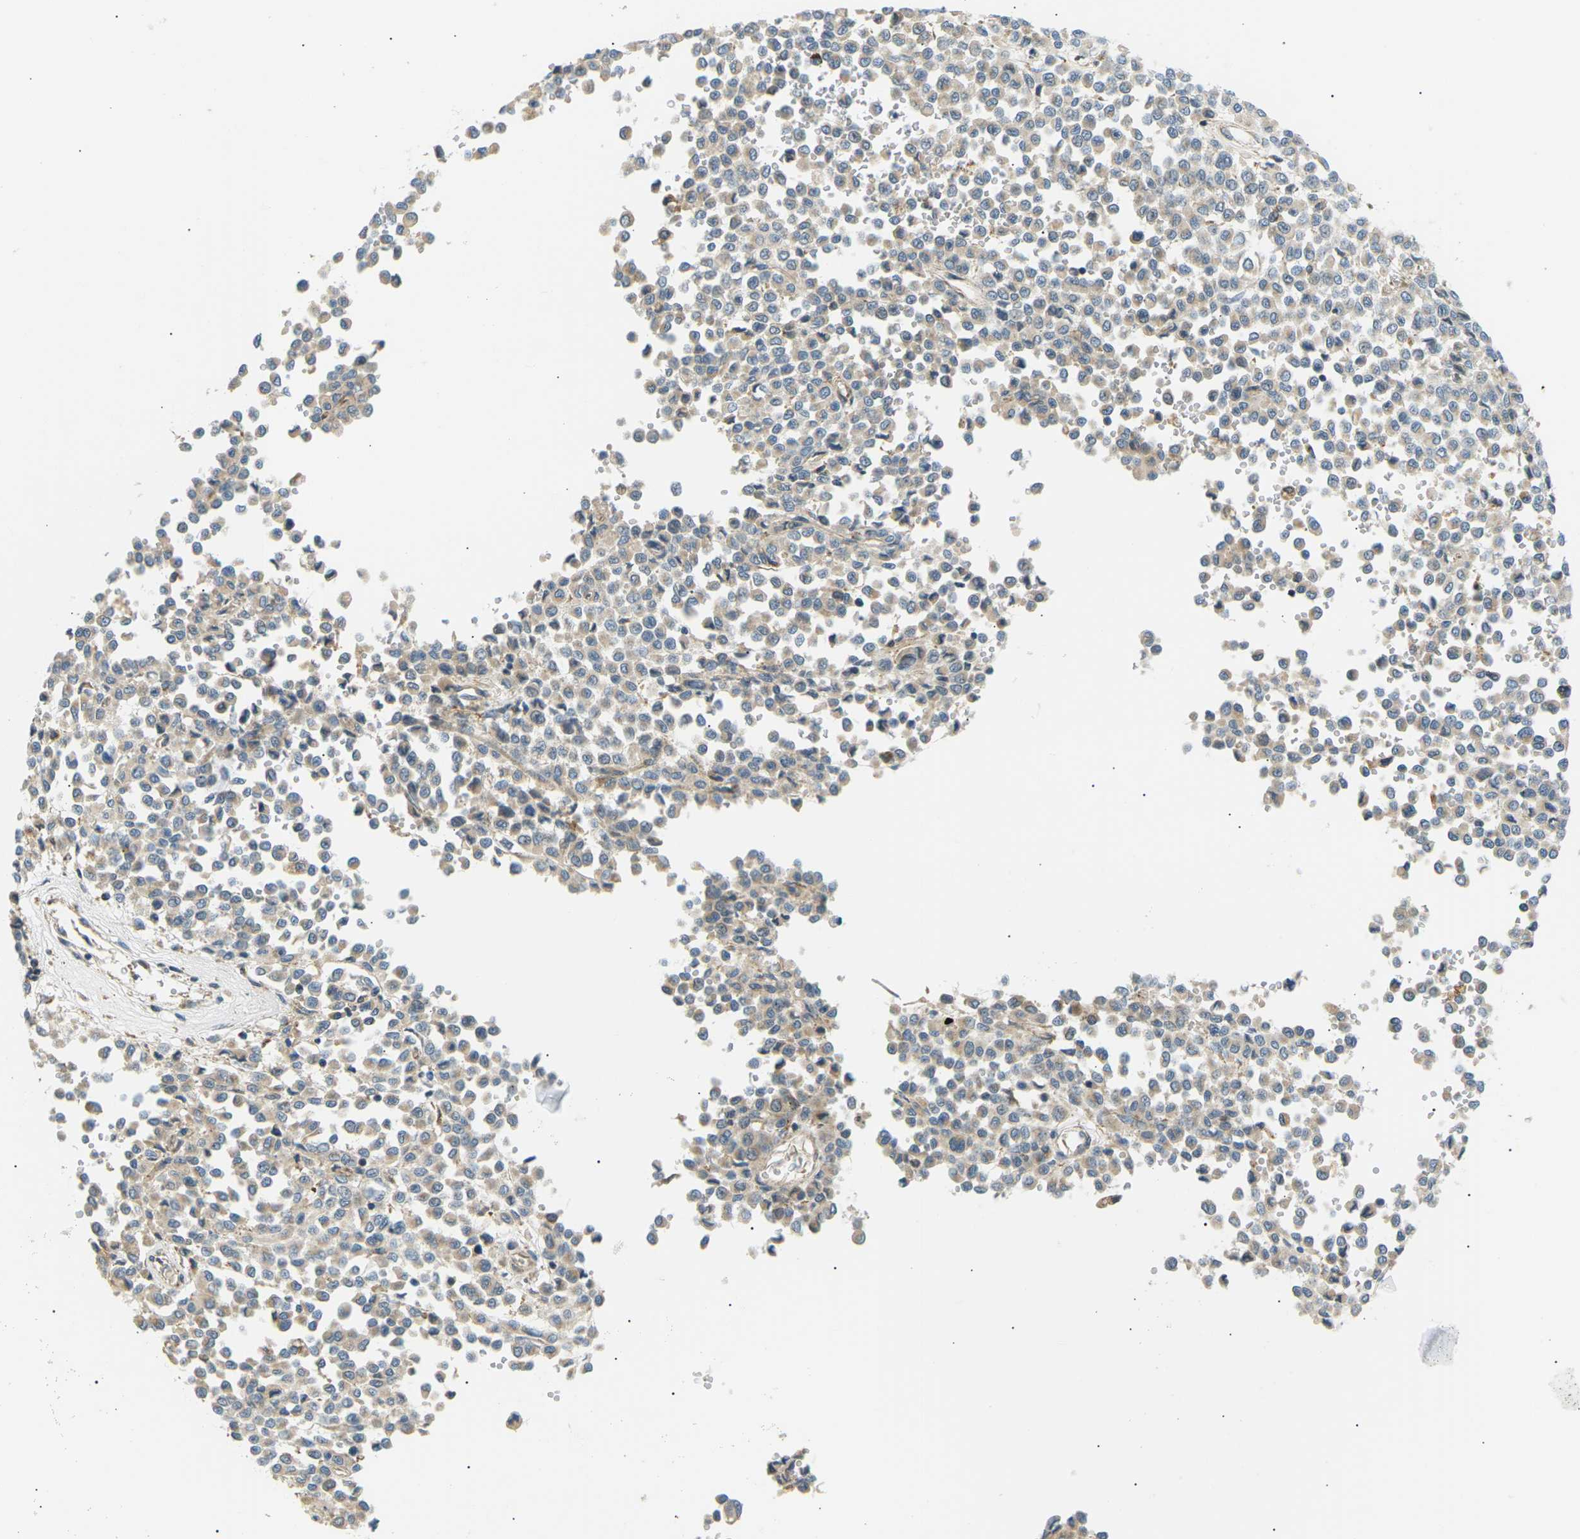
{"staining": {"intensity": "weak", "quantity": "25%-75%", "location": "cytoplasmic/membranous"}, "tissue": "melanoma", "cell_type": "Tumor cells", "image_type": "cancer", "snomed": [{"axis": "morphology", "description": "Malignant melanoma, Metastatic site"}, {"axis": "topography", "description": "Pancreas"}], "caption": "Melanoma stained with IHC exhibits weak cytoplasmic/membranous expression in approximately 25%-75% of tumor cells. Using DAB (3,3'-diaminobenzidine) (brown) and hematoxylin (blue) stains, captured at high magnification using brightfield microscopy.", "gene": "TBC1D8", "patient": {"sex": "female", "age": 30}}